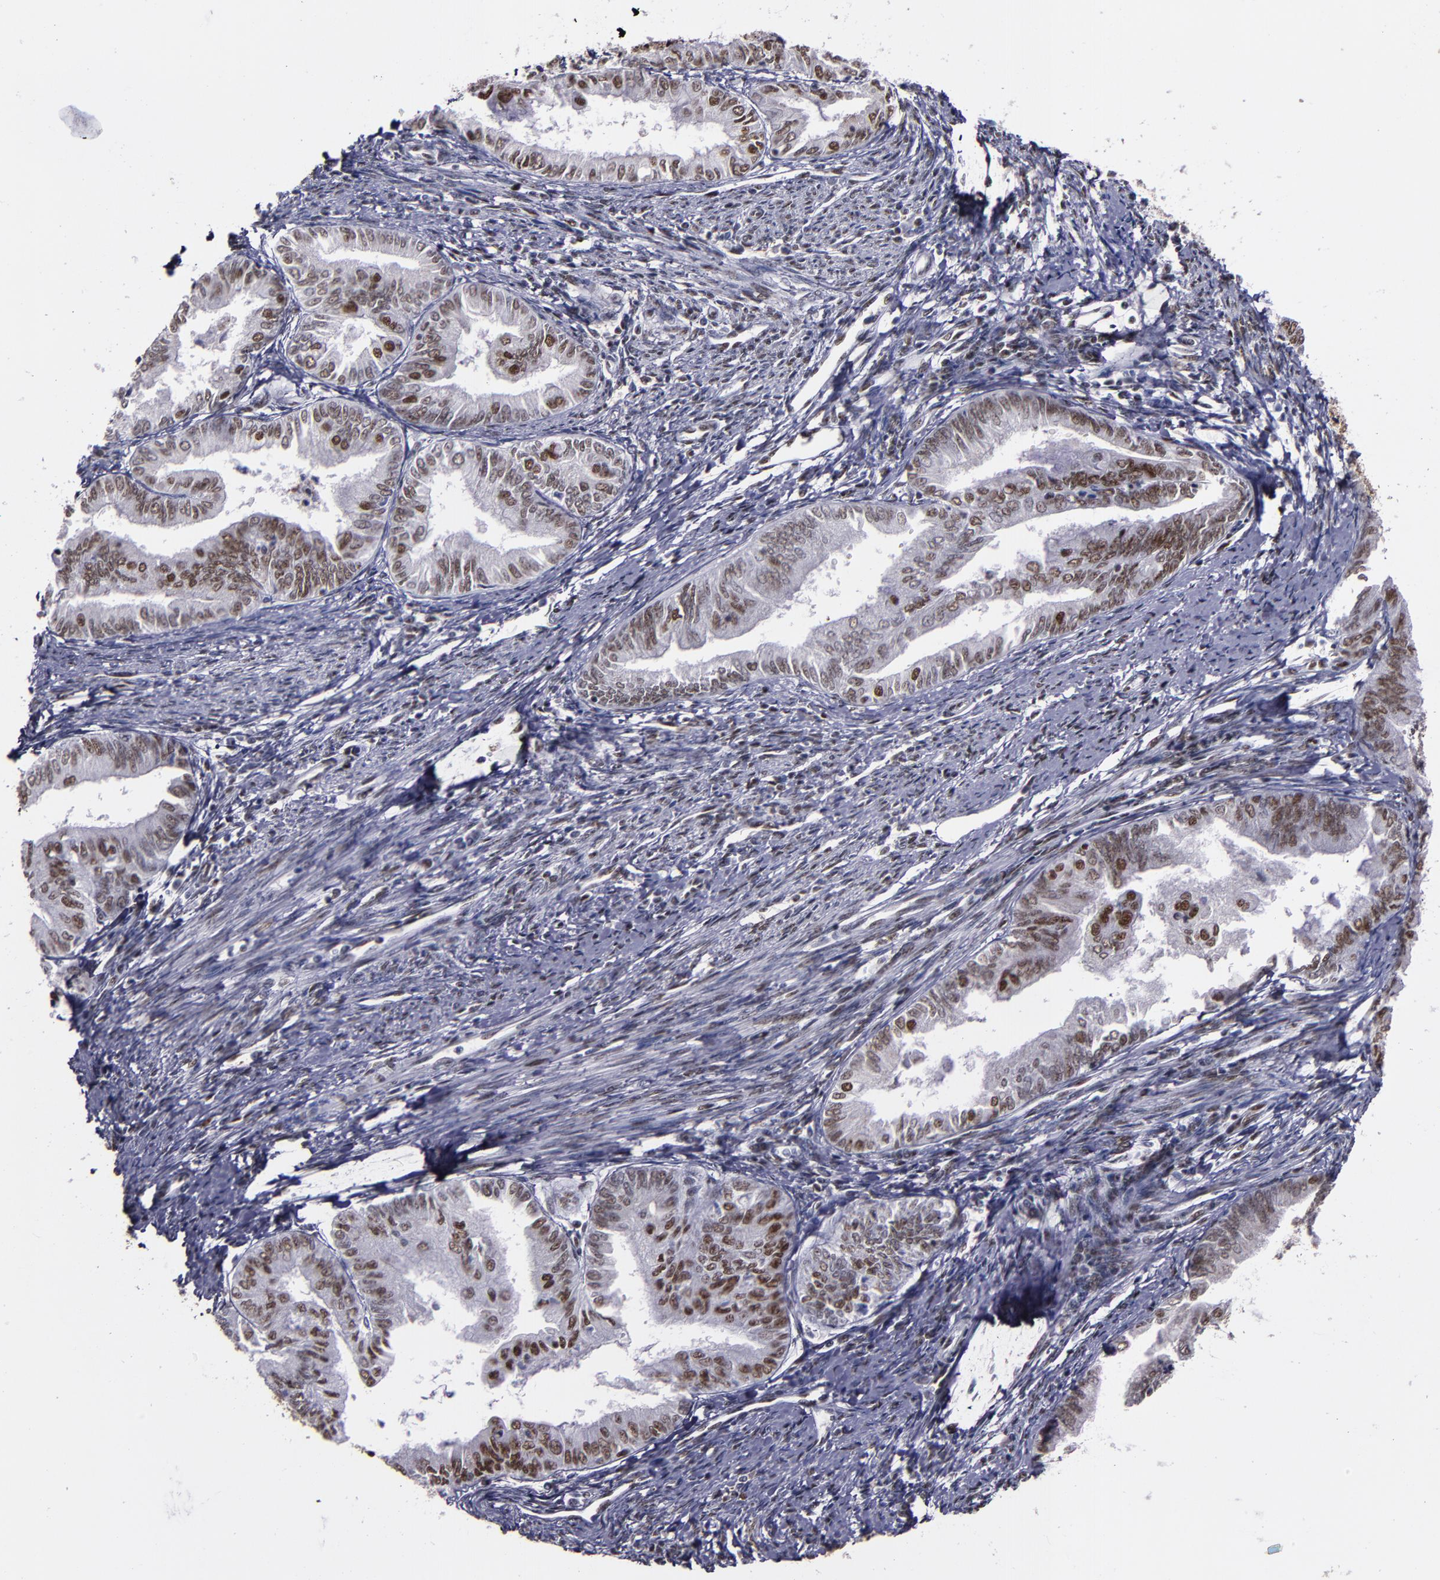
{"staining": {"intensity": "moderate", "quantity": ">75%", "location": "nuclear"}, "tissue": "endometrial cancer", "cell_type": "Tumor cells", "image_type": "cancer", "snomed": [{"axis": "morphology", "description": "Adenocarcinoma, NOS"}, {"axis": "topography", "description": "Endometrium"}], "caption": "Human endometrial cancer (adenocarcinoma) stained for a protein (brown) shows moderate nuclear positive positivity in about >75% of tumor cells.", "gene": "PPP4R3A", "patient": {"sex": "female", "age": 66}}